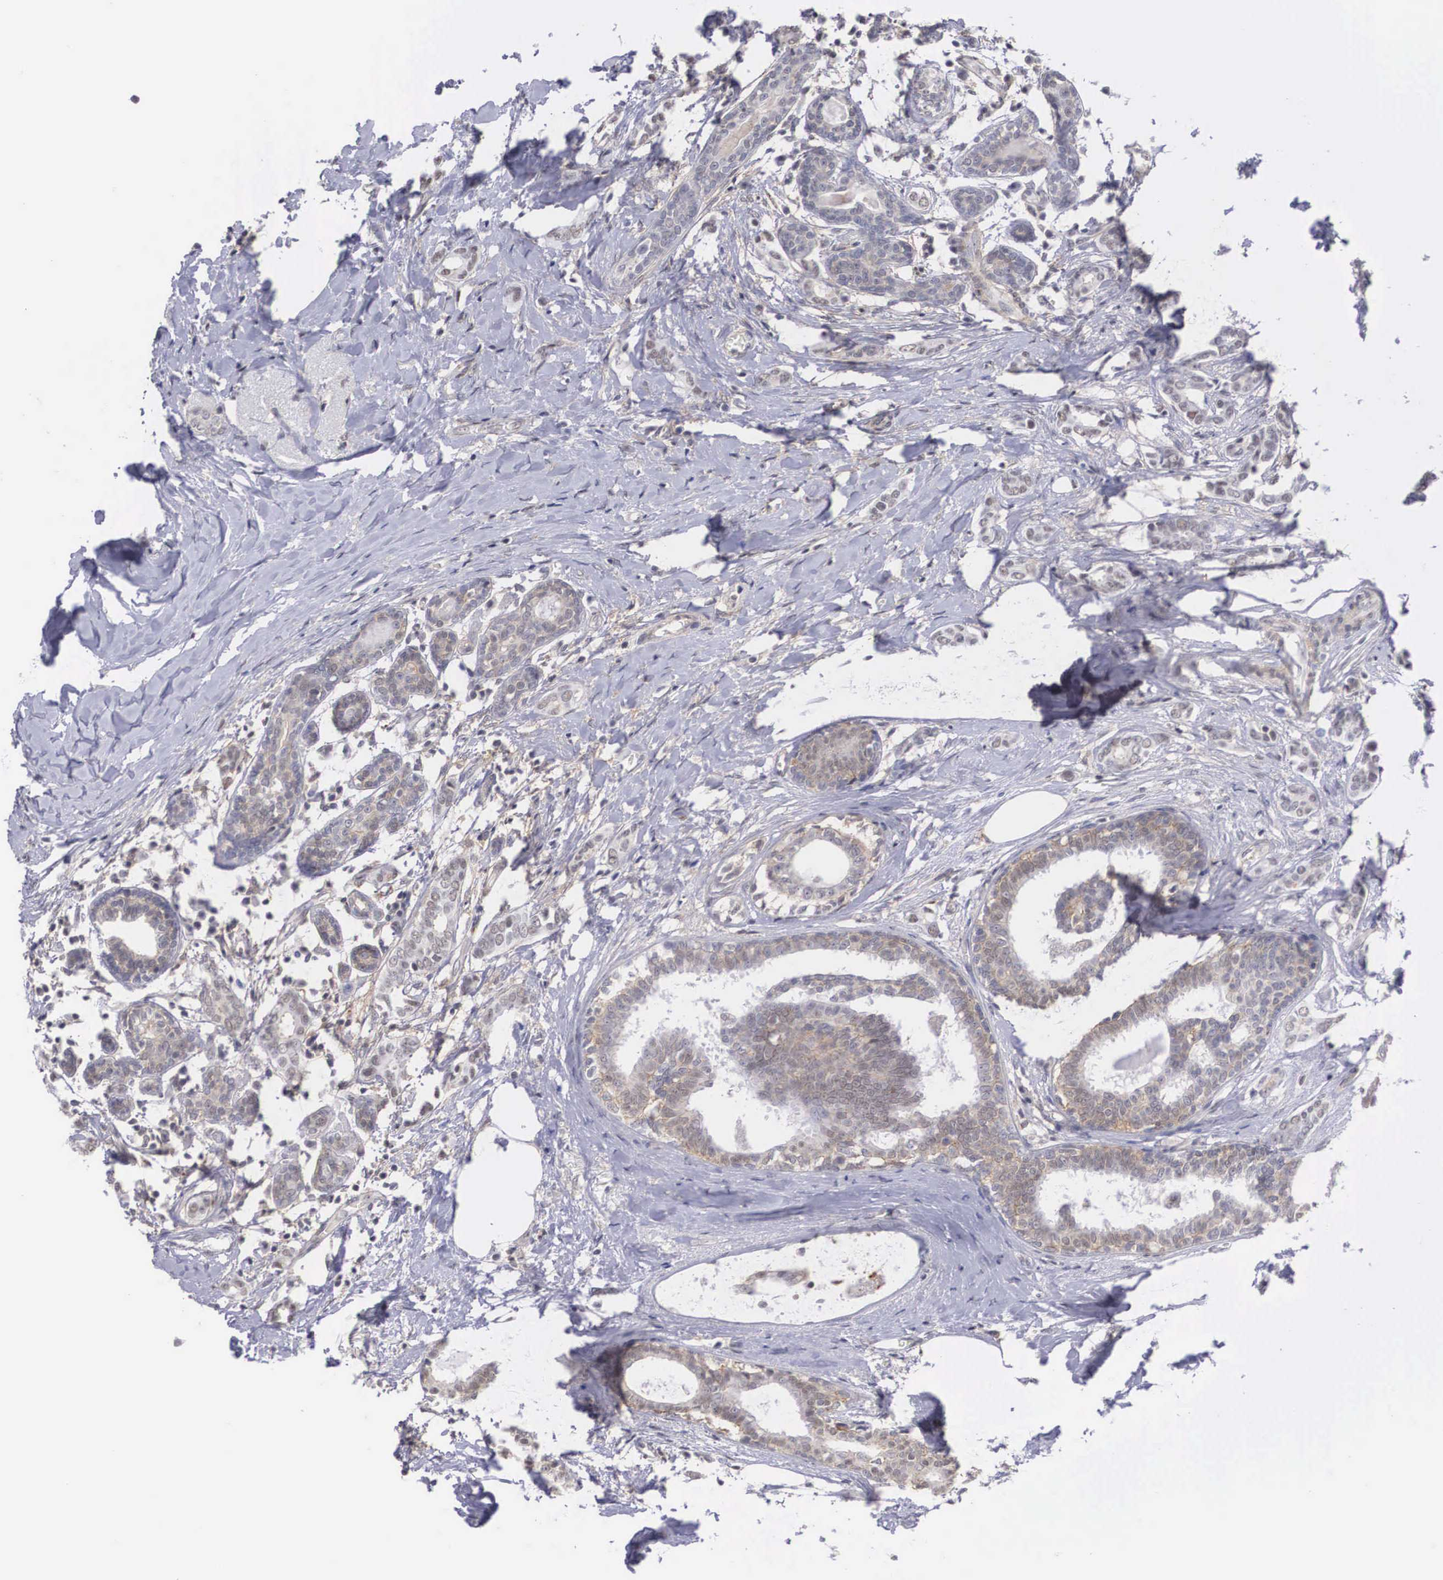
{"staining": {"intensity": "negative", "quantity": "none", "location": "none"}, "tissue": "breast cancer", "cell_type": "Tumor cells", "image_type": "cancer", "snomed": [{"axis": "morphology", "description": "Duct carcinoma"}, {"axis": "topography", "description": "Breast"}], "caption": "Immunohistochemistry of breast intraductal carcinoma exhibits no positivity in tumor cells.", "gene": "NR4A2", "patient": {"sex": "female", "age": 50}}